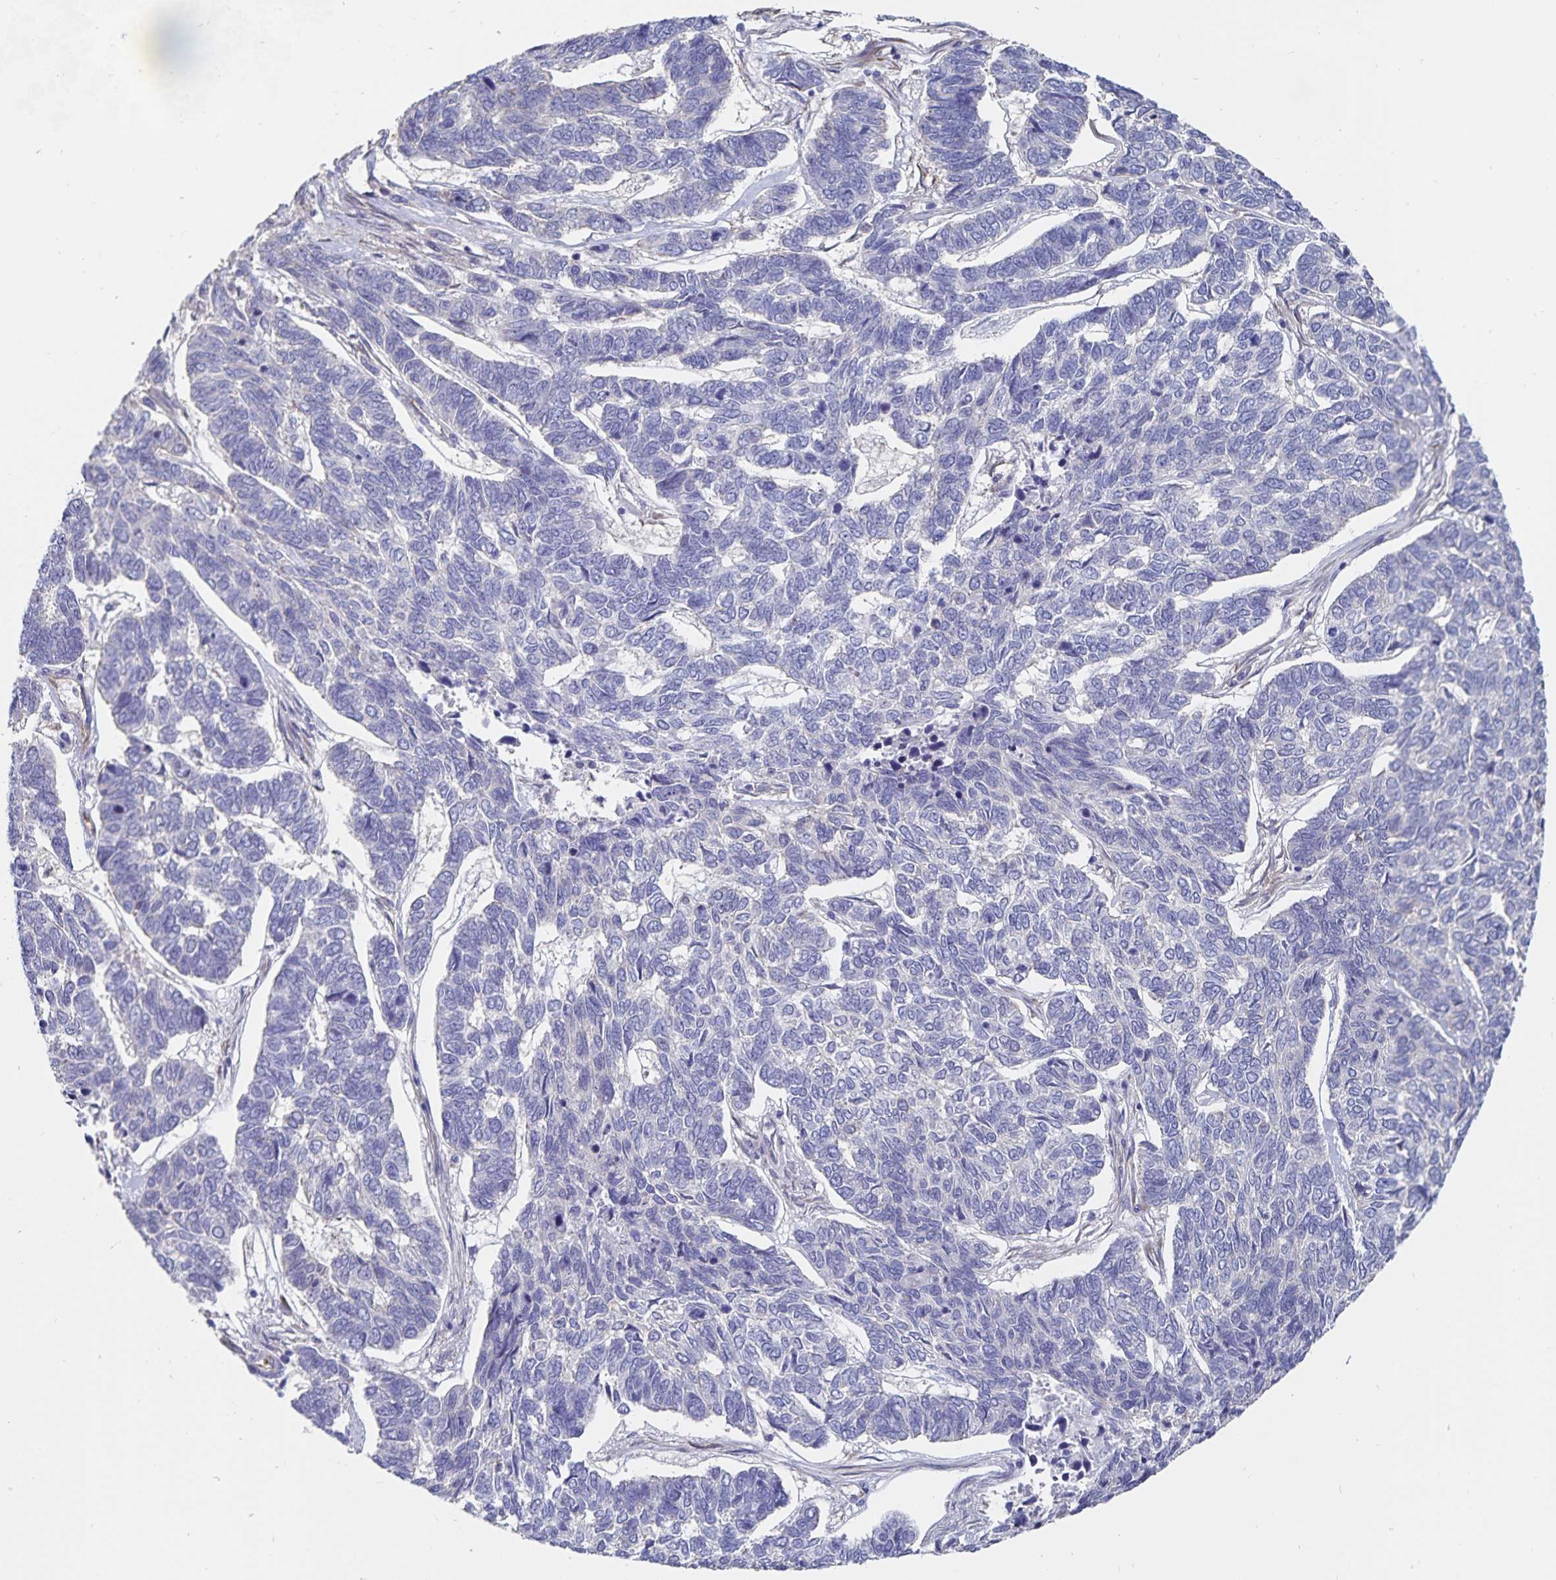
{"staining": {"intensity": "negative", "quantity": "none", "location": "none"}, "tissue": "skin cancer", "cell_type": "Tumor cells", "image_type": "cancer", "snomed": [{"axis": "morphology", "description": "Basal cell carcinoma"}, {"axis": "topography", "description": "Skin"}], "caption": "DAB immunohistochemical staining of human basal cell carcinoma (skin) demonstrates no significant expression in tumor cells.", "gene": "SSTR1", "patient": {"sex": "female", "age": 65}}